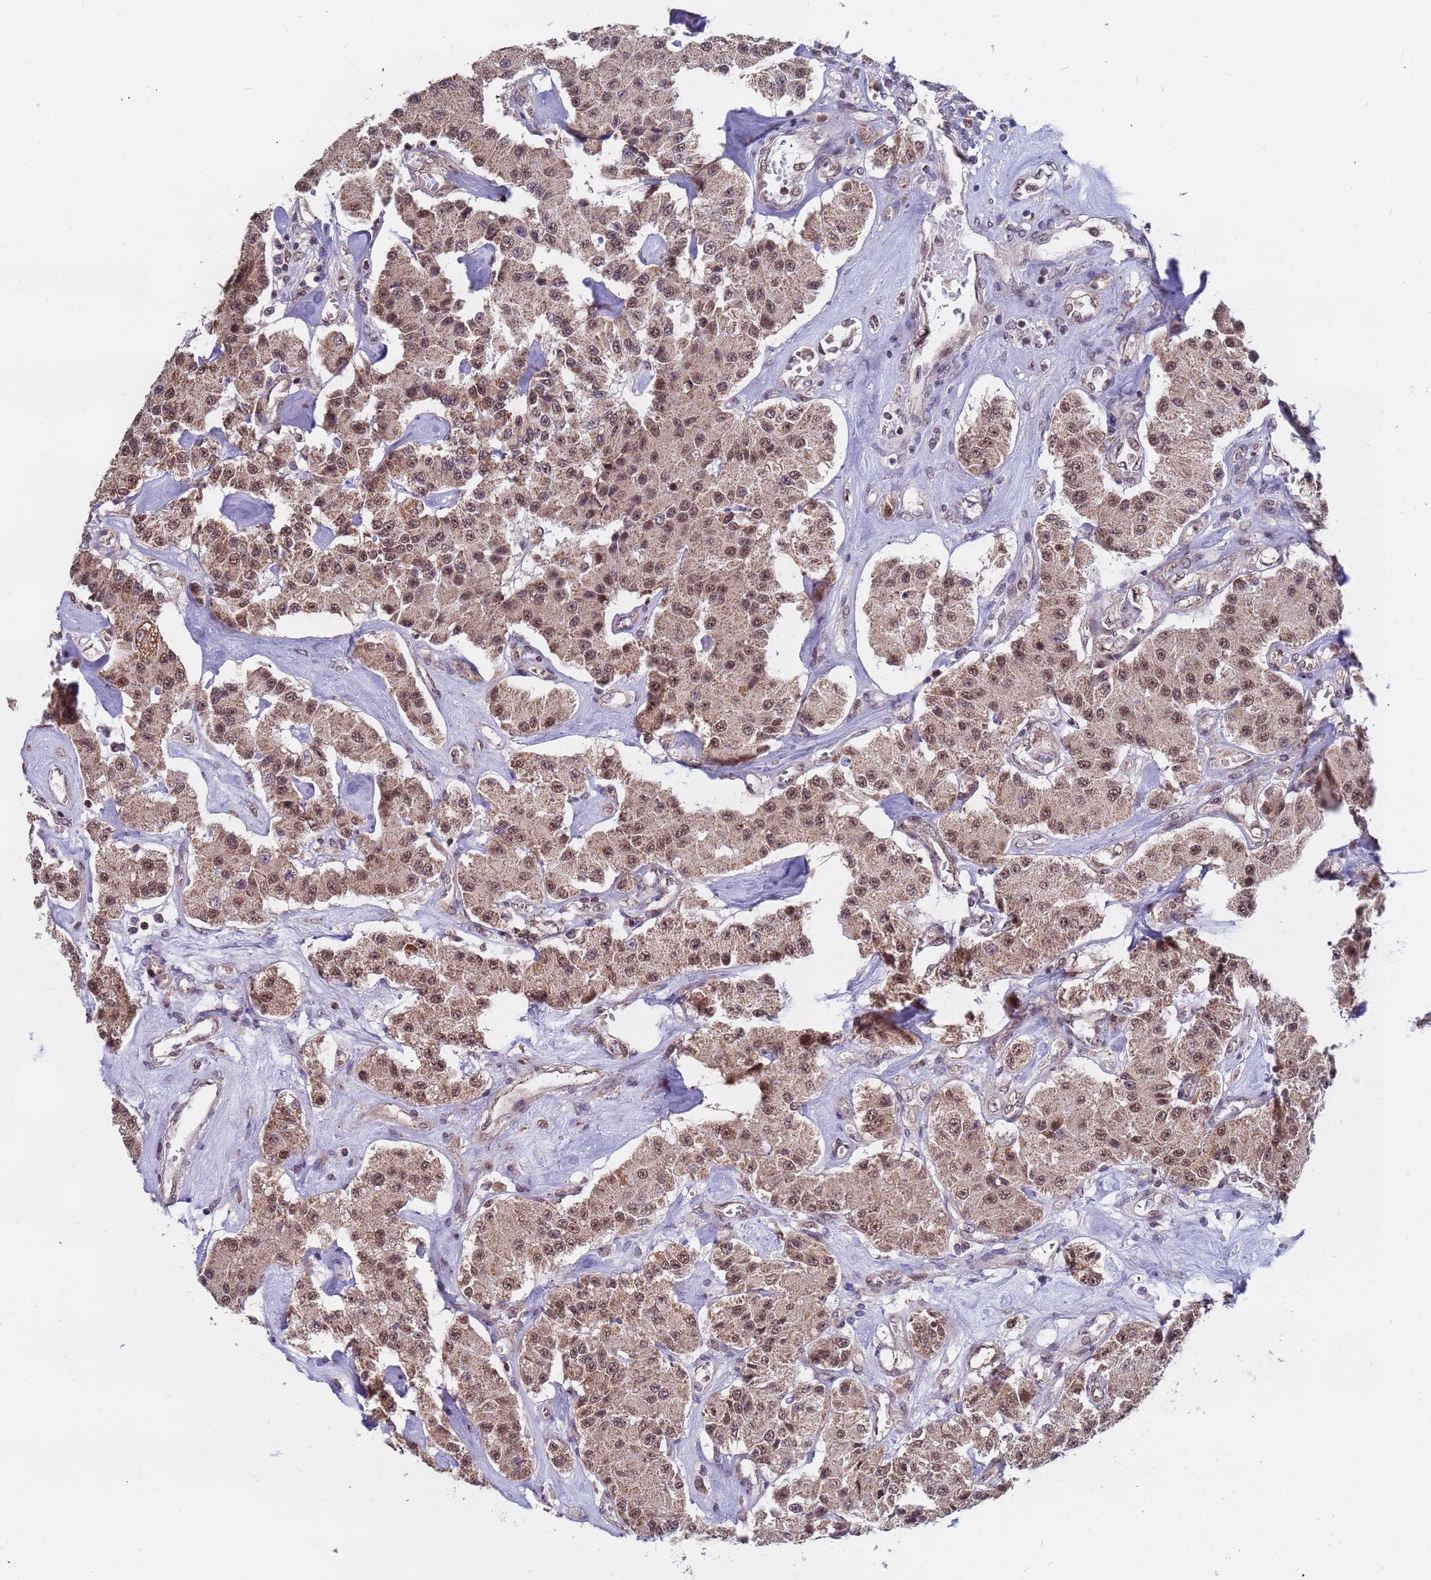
{"staining": {"intensity": "moderate", "quantity": ">75%", "location": "cytoplasmic/membranous,nuclear"}, "tissue": "carcinoid", "cell_type": "Tumor cells", "image_type": "cancer", "snomed": [{"axis": "morphology", "description": "Carcinoid, malignant, NOS"}, {"axis": "topography", "description": "Pancreas"}], "caption": "Approximately >75% of tumor cells in carcinoid display moderate cytoplasmic/membranous and nuclear protein staining as visualized by brown immunohistochemical staining.", "gene": "DENND2B", "patient": {"sex": "male", "age": 41}}